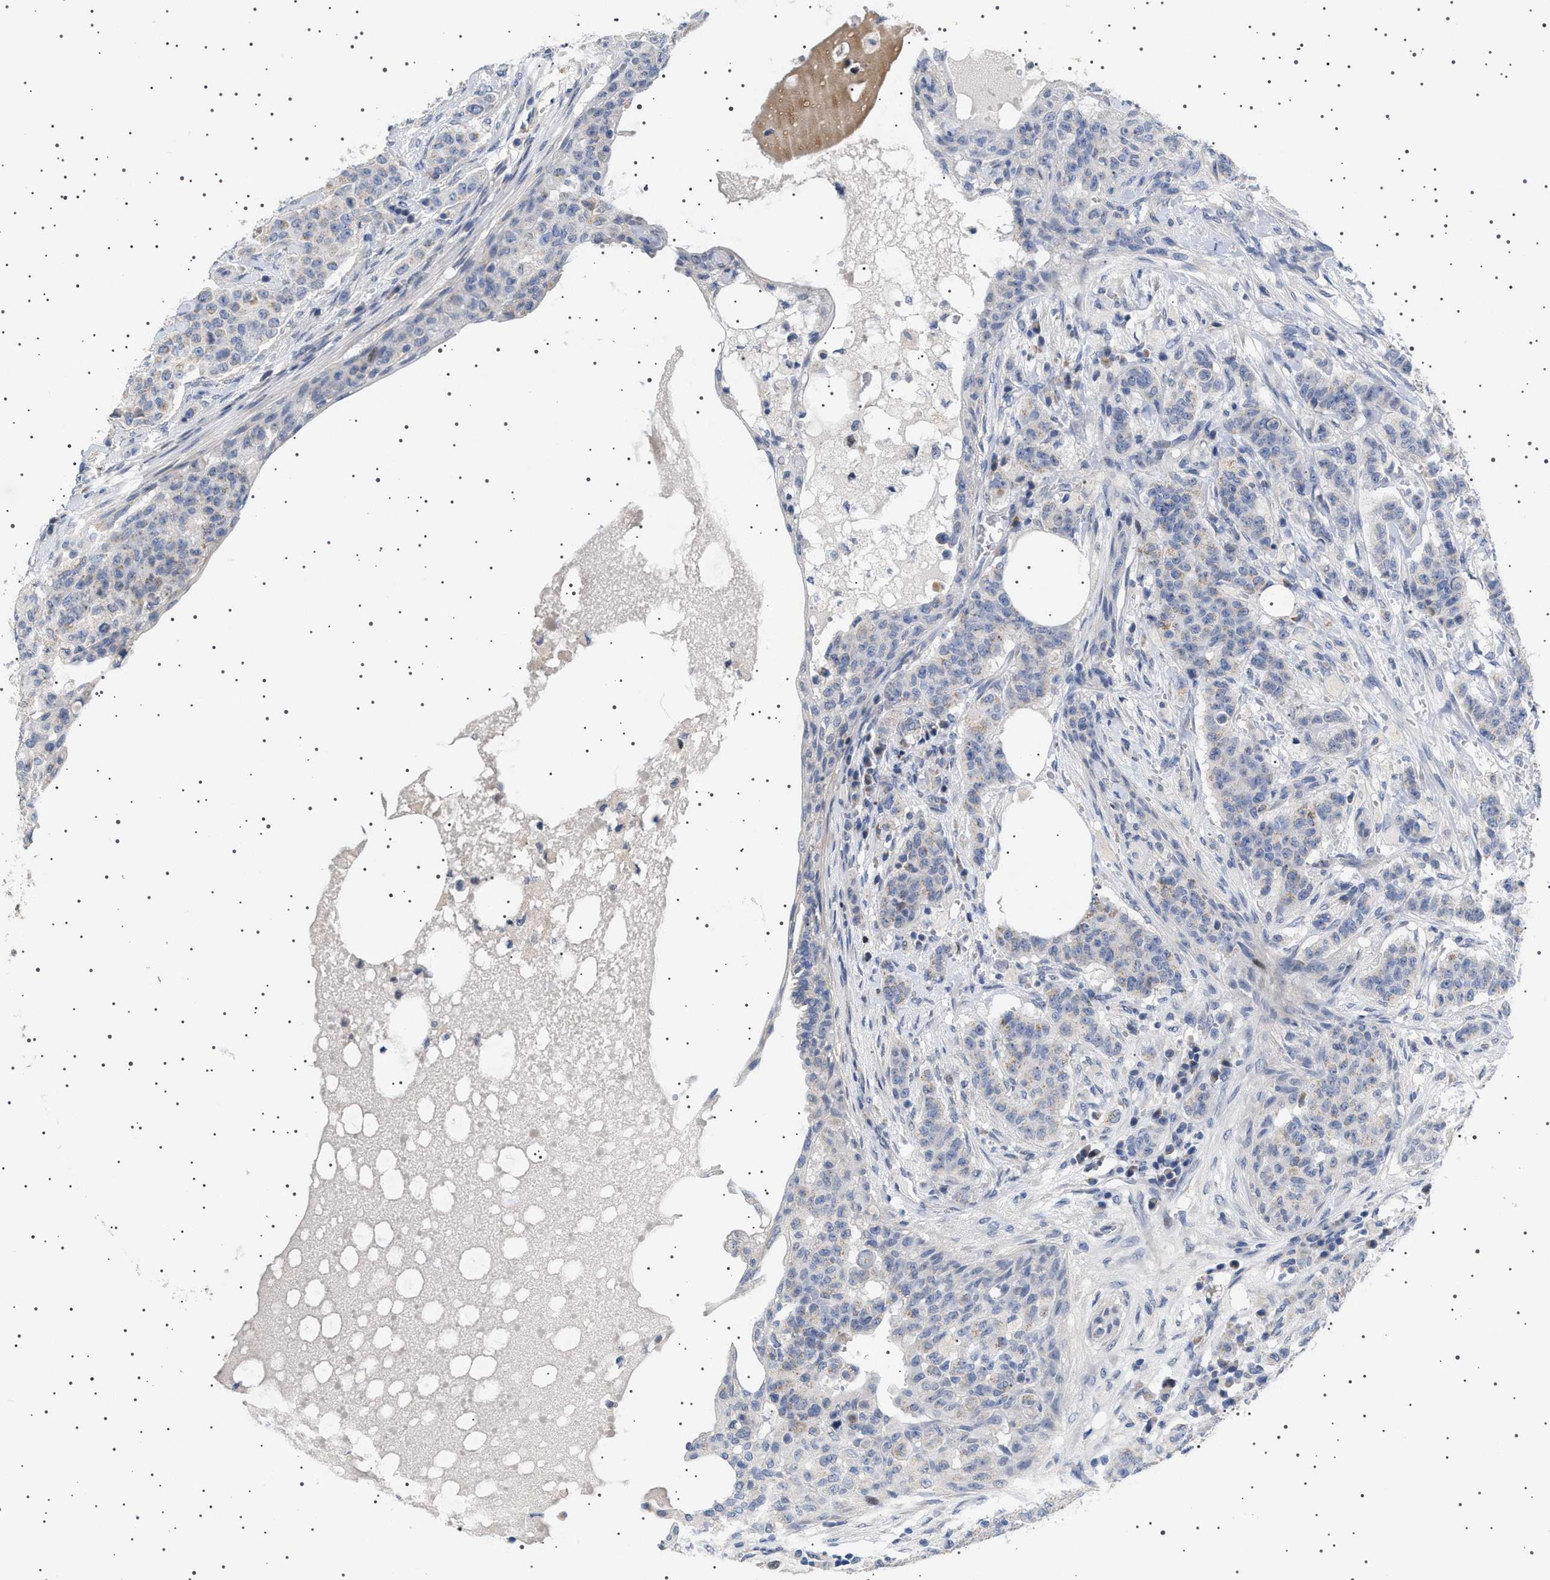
{"staining": {"intensity": "weak", "quantity": "<25%", "location": "cytoplasmic/membranous"}, "tissue": "breast cancer", "cell_type": "Tumor cells", "image_type": "cancer", "snomed": [{"axis": "morphology", "description": "Normal tissue, NOS"}, {"axis": "morphology", "description": "Duct carcinoma"}, {"axis": "topography", "description": "Breast"}], "caption": "IHC image of human breast cancer (infiltrating ductal carcinoma) stained for a protein (brown), which reveals no positivity in tumor cells.", "gene": "HTR1A", "patient": {"sex": "female", "age": 40}}